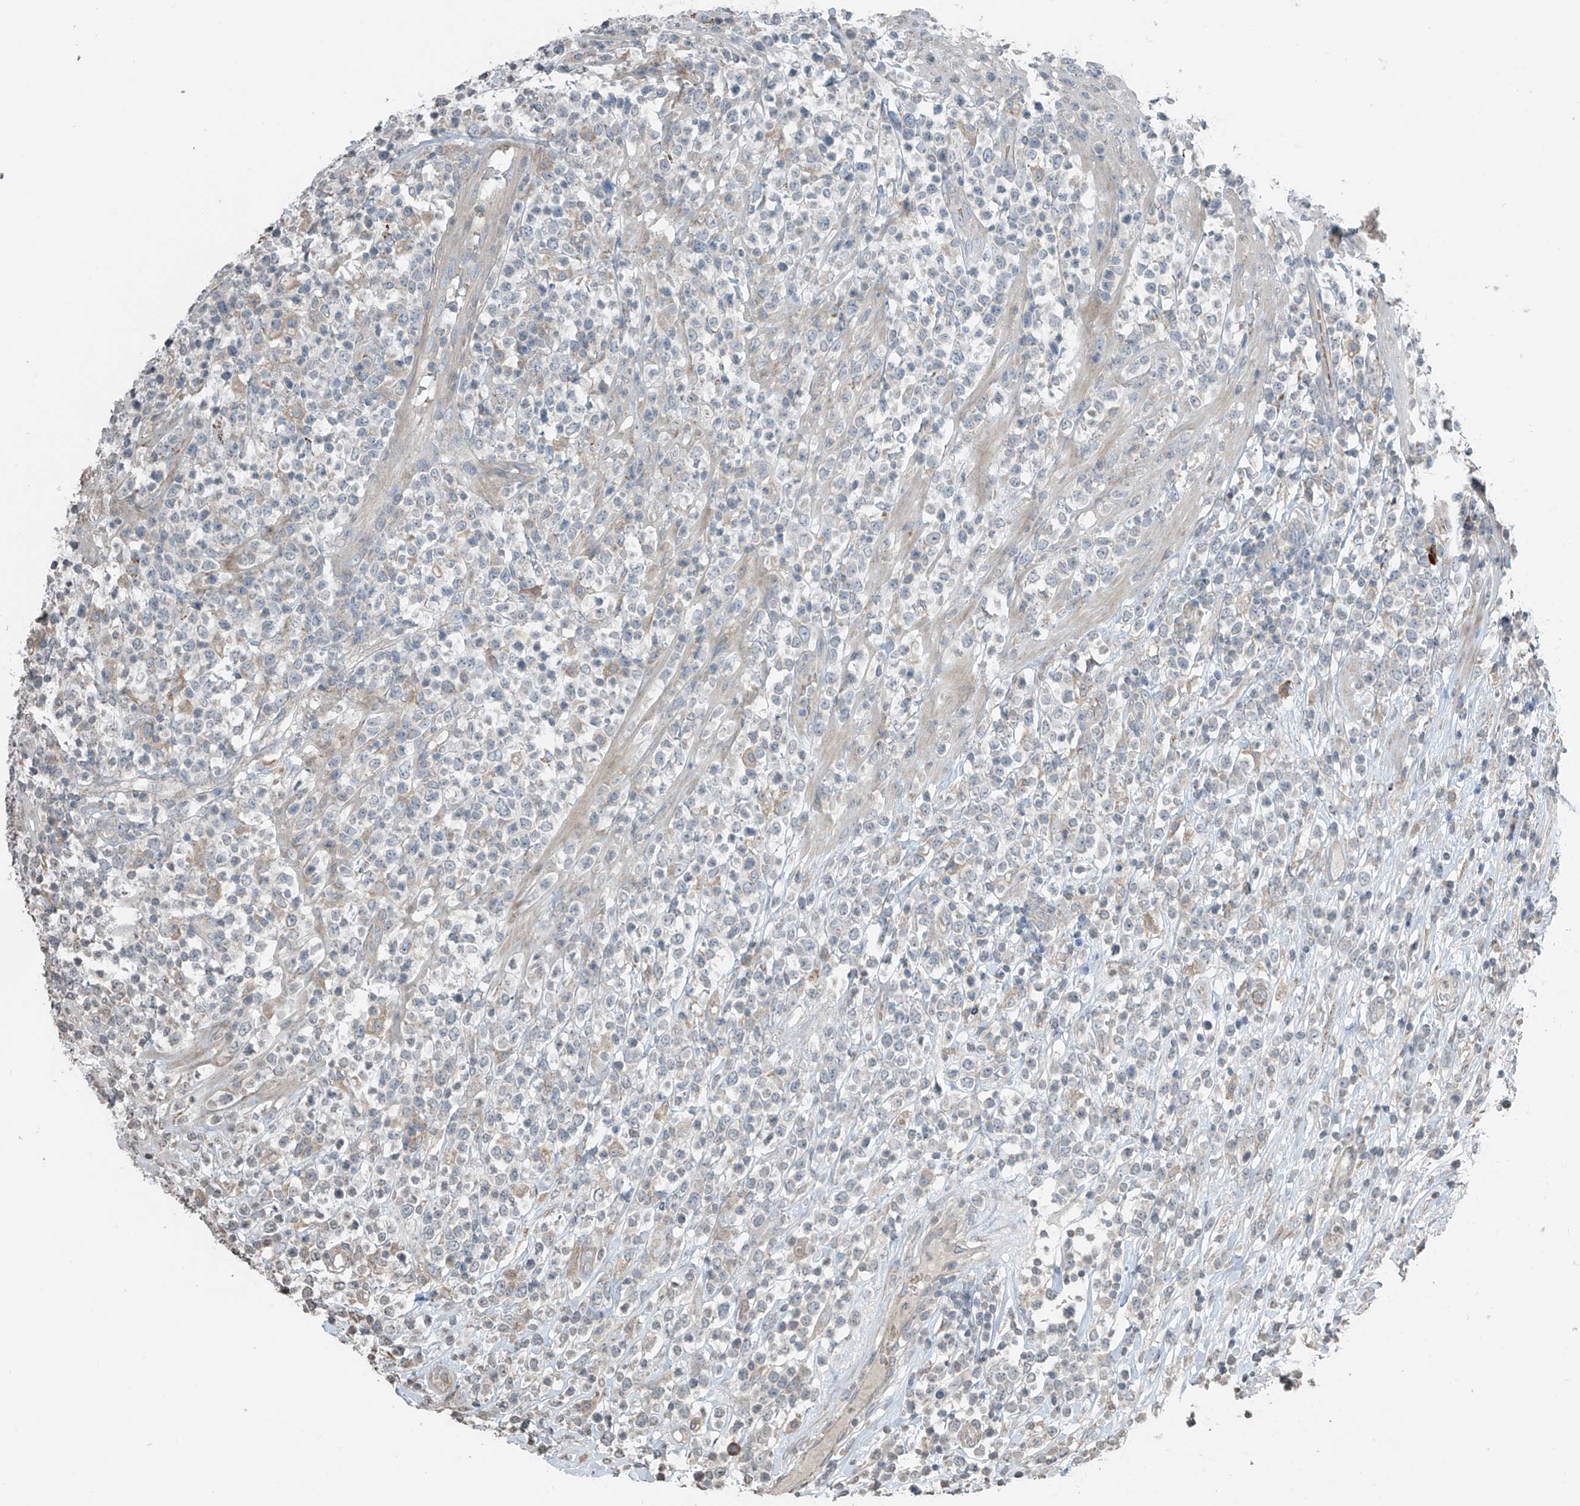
{"staining": {"intensity": "negative", "quantity": "none", "location": "none"}, "tissue": "lymphoma", "cell_type": "Tumor cells", "image_type": "cancer", "snomed": [{"axis": "morphology", "description": "Malignant lymphoma, non-Hodgkin's type, High grade"}, {"axis": "topography", "description": "Colon"}], "caption": "Tumor cells are negative for protein expression in human high-grade malignant lymphoma, non-Hodgkin's type.", "gene": "HOXA11", "patient": {"sex": "female", "age": 53}}